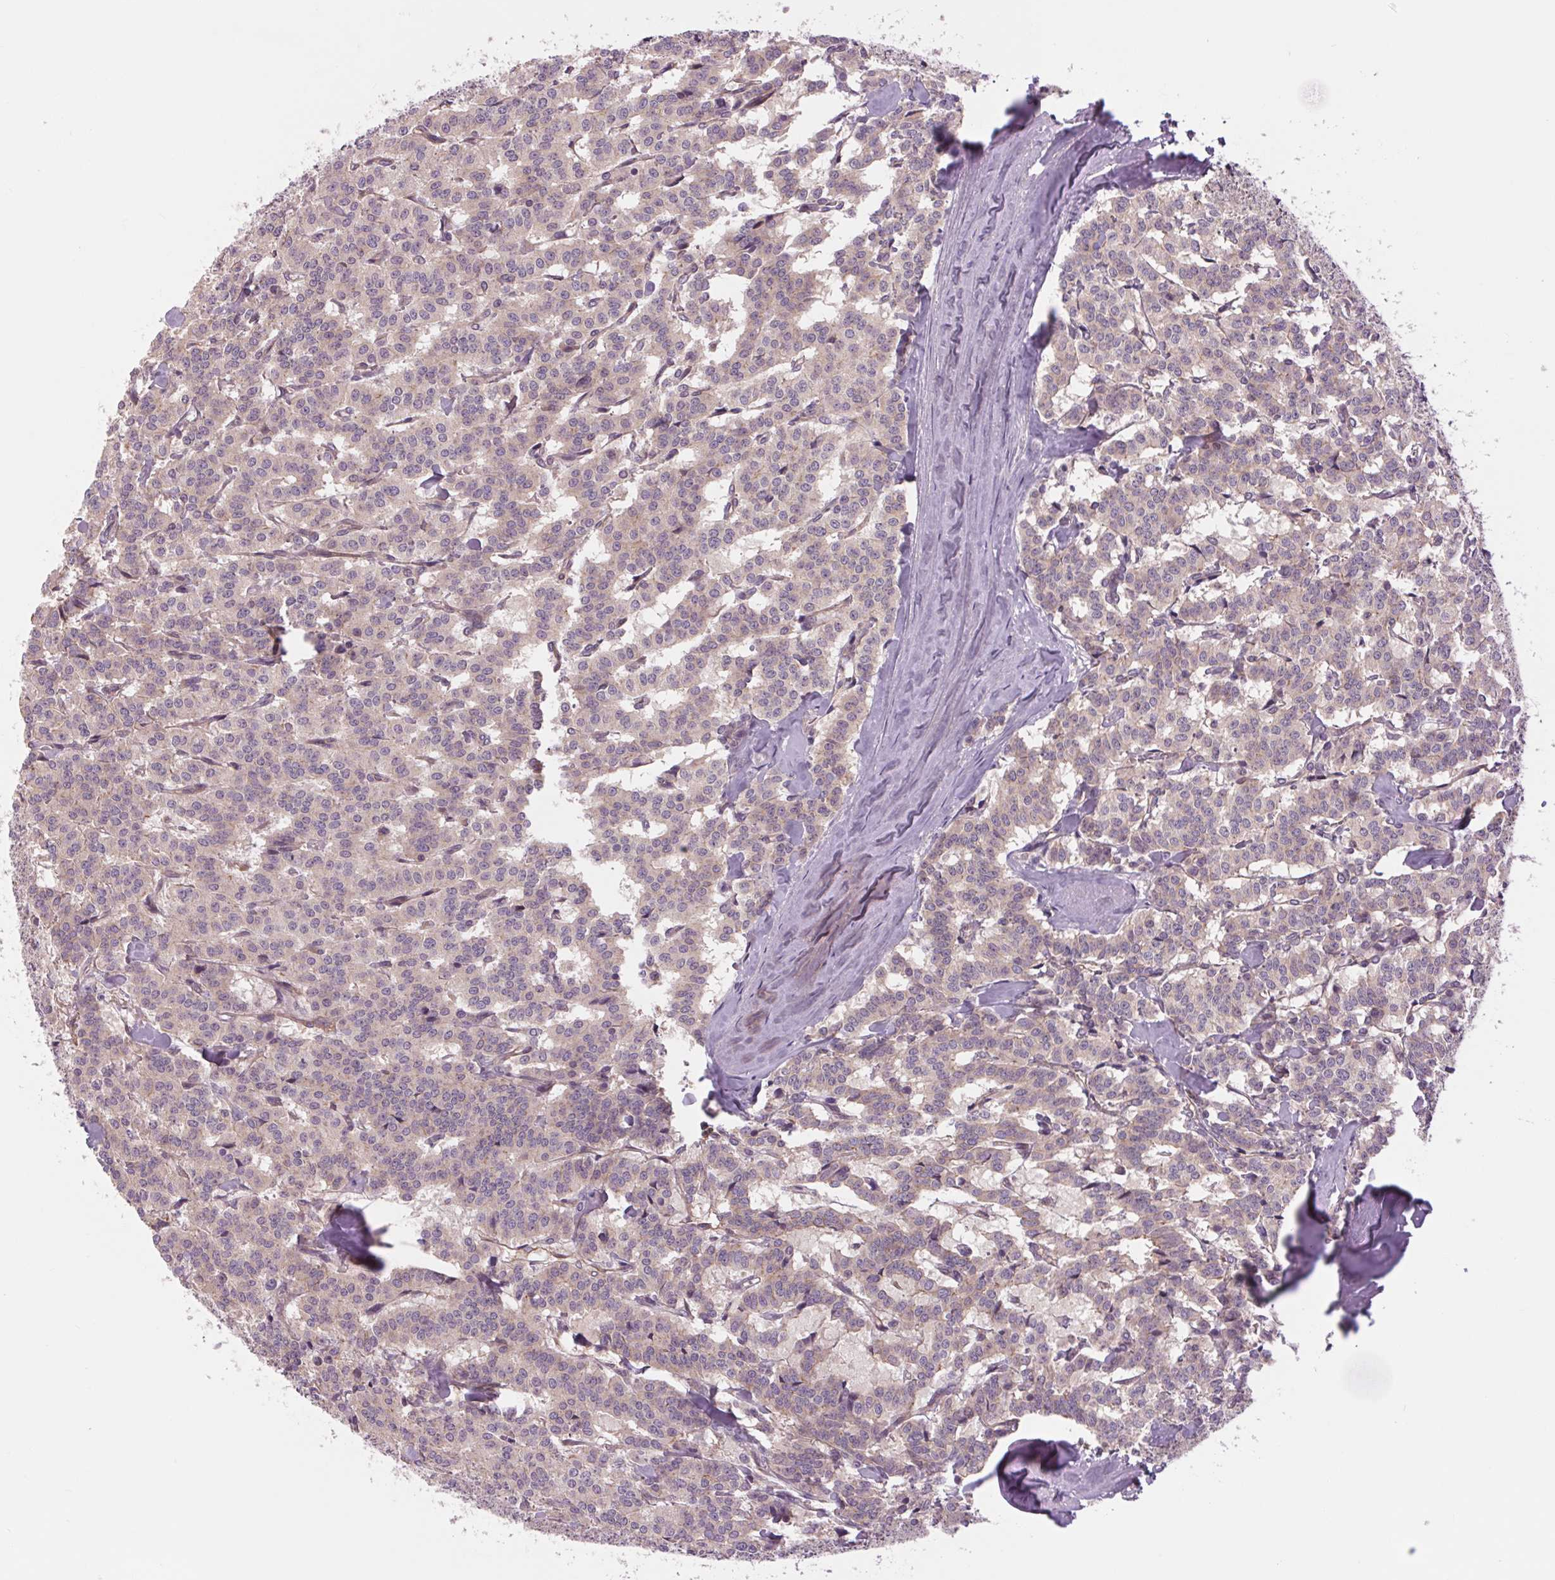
{"staining": {"intensity": "negative", "quantity": "none", "location": "none"}, "tissue": "carcinoid", "cell_type": "Tumor cells", "image_type": "cancer", "snomed": [{"axis": "morphology", "description": "Carcinoid, malignant, NOS"}, {"axis": "topography", "description": "Lung"}], "caption": "Immunohistochemistry (IHC) histopathology image of human carcinoid (malignant) stained for a protein (brown), which reveals no positivity in tumor cells. Brightfield microscopy of immunohistochemistry stained with DAB (brown) and hematoxylin (blue), captured at high magnification.", "gene": "SH3RF2", "patient": {"sex": "female", "age": 46}}